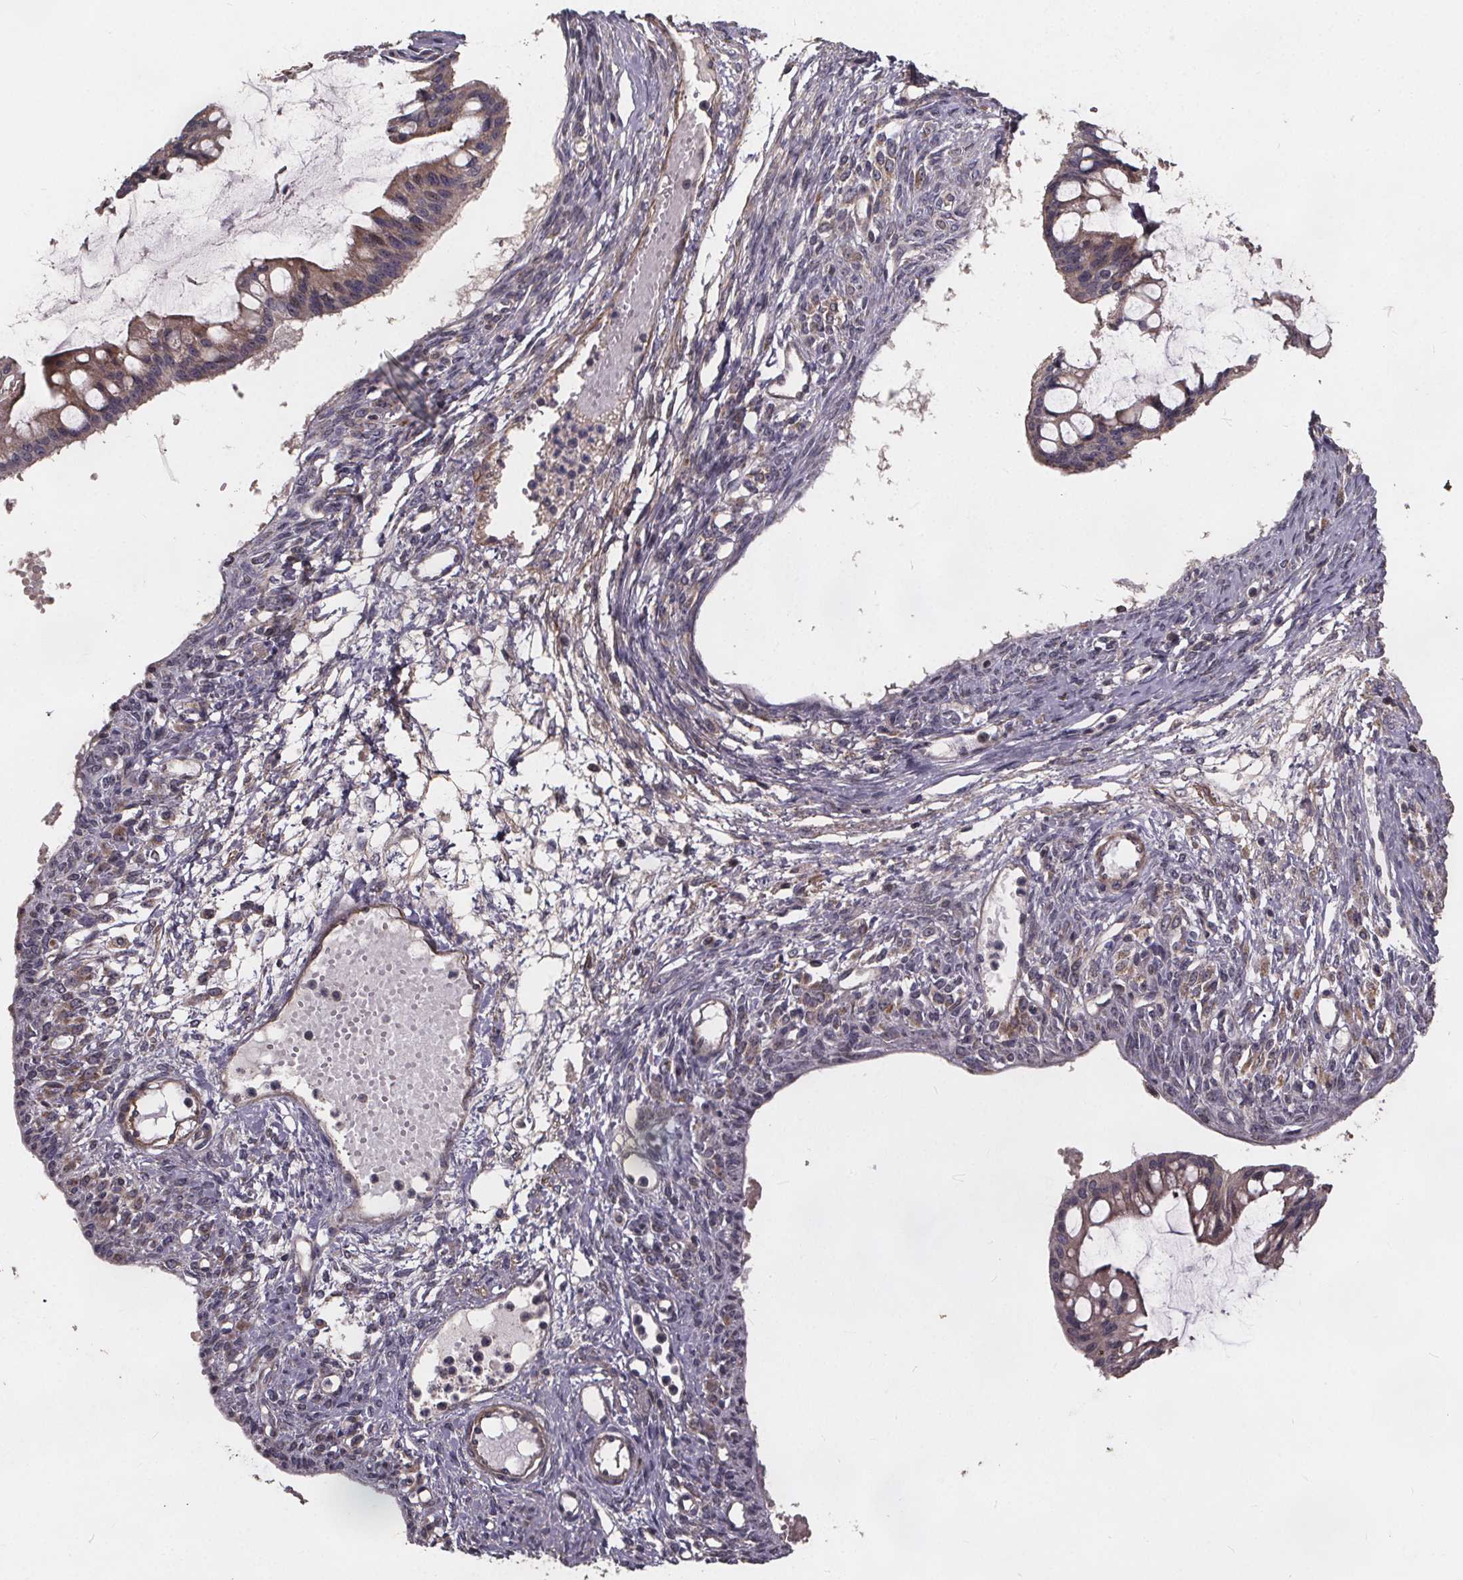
{"staining": {"intensity": "moderate", "quantity": "25%-75%", "location": "cytoplasmic/membranous"}, "tissue": "ovarian cancer", "cell_type": "Tumor cells", "image_type": "cancer", "snomed": [{"axis": "morphology", "description": "Cystadenocarcinoma, mucinous, NOS"}, {"axis": "topography", "description": "Ovary"}], "caption": "Ovarian cancer tissue displays moderate cytoplasmic/membranous expression in approximately 25%-75% of tumor cells", "gene": "YME1L1", "patient": {"sex": "female", "age": 73}}